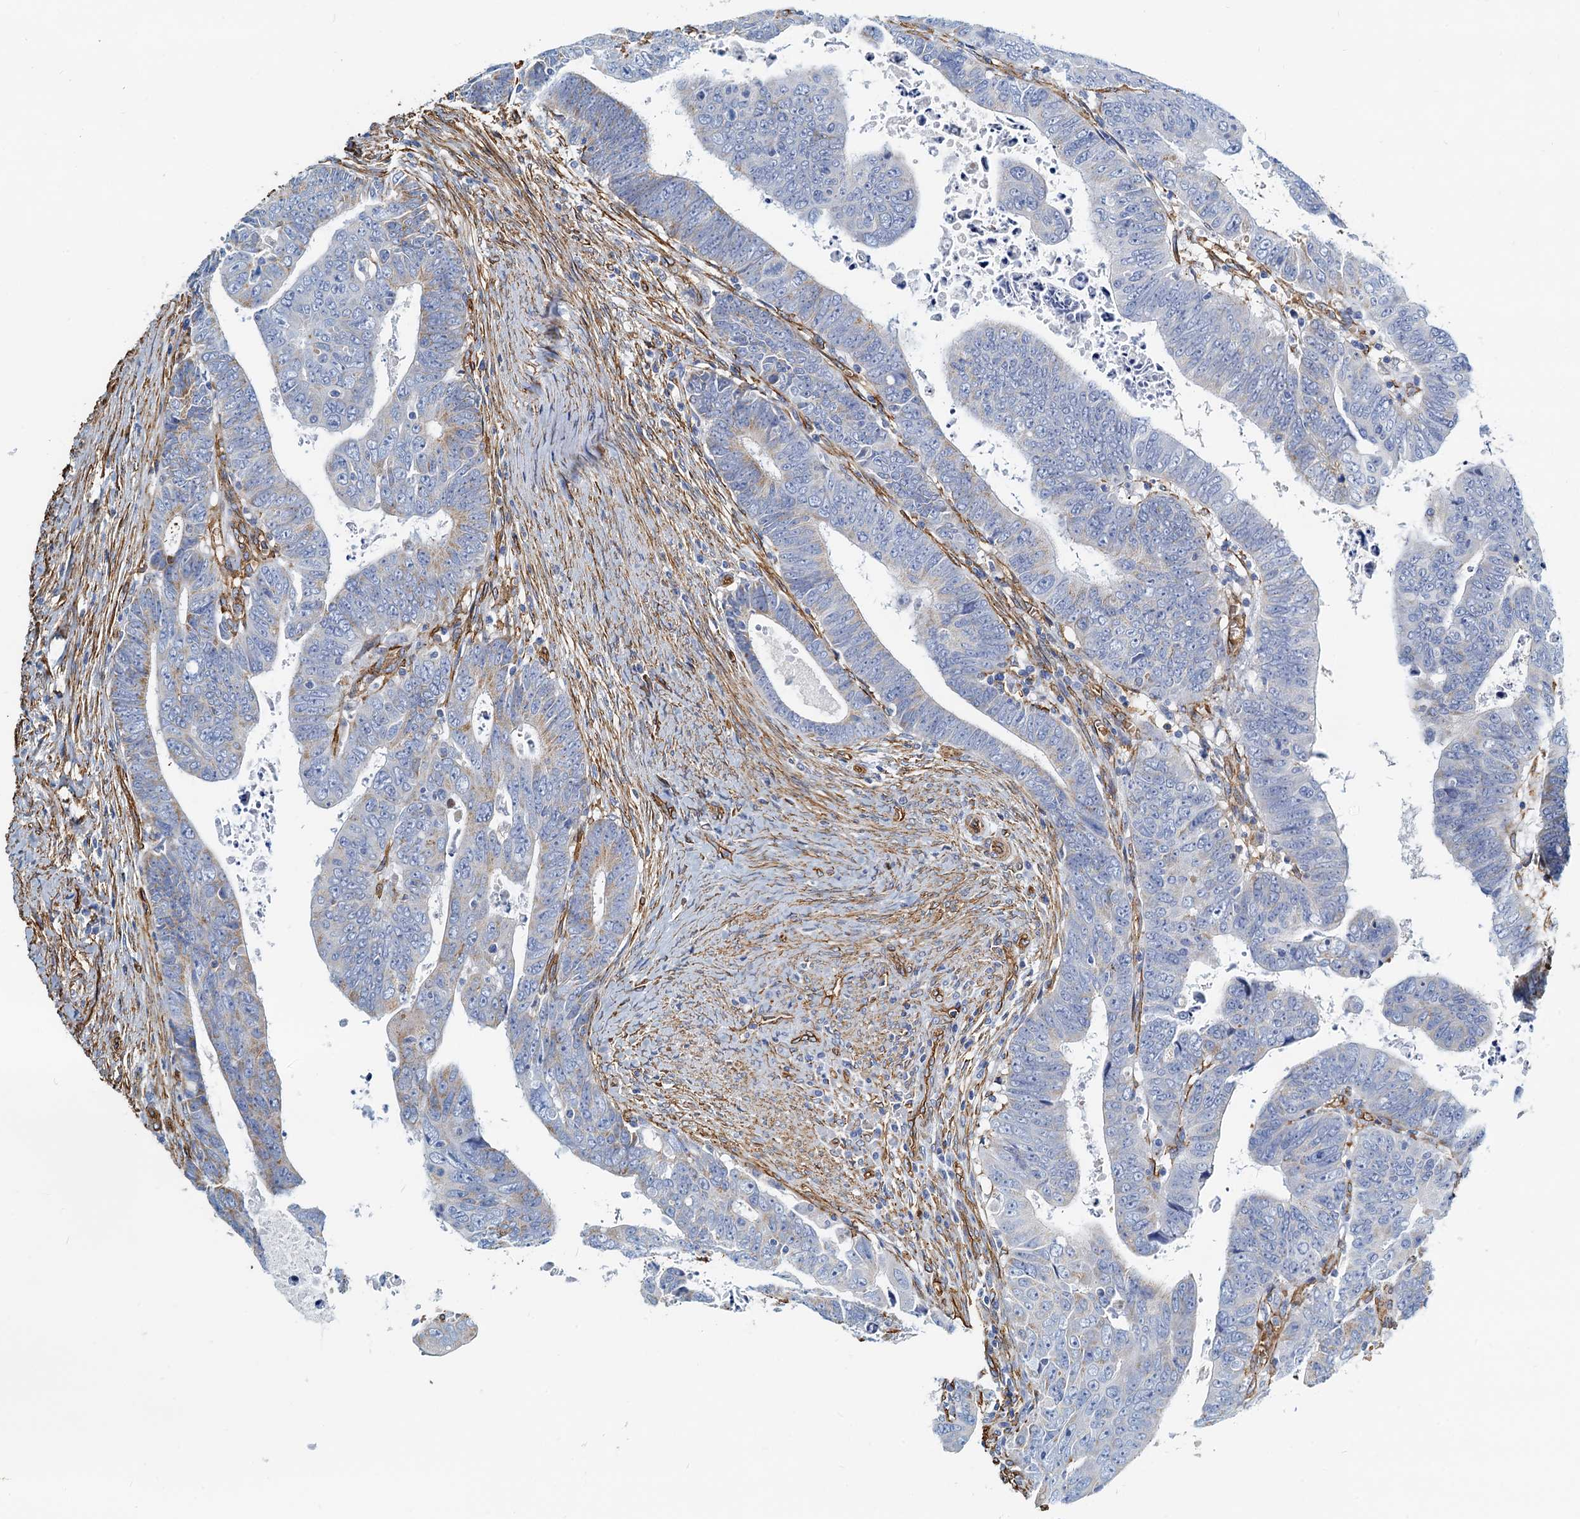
{"staining": {"intensity": "negative", "quantity": "none", "location": "none"}, "tissue": "colorectal cancer", "cell_type": "Tumor cells", "image_type": "cancer", "snomed": [{"axis": "morphology", "description": "Normal tissue, NOS"}, {"axis": "morphology", "description": "Adenocarcinoma, NOS"}, {"axis": "topography", "description": "Rectum"}], "caption": "The image exhibits no staining of tumor cells in colorectal cancer.", "gene": "DGKG", "patient": {"sex": "female", "age": 65}}